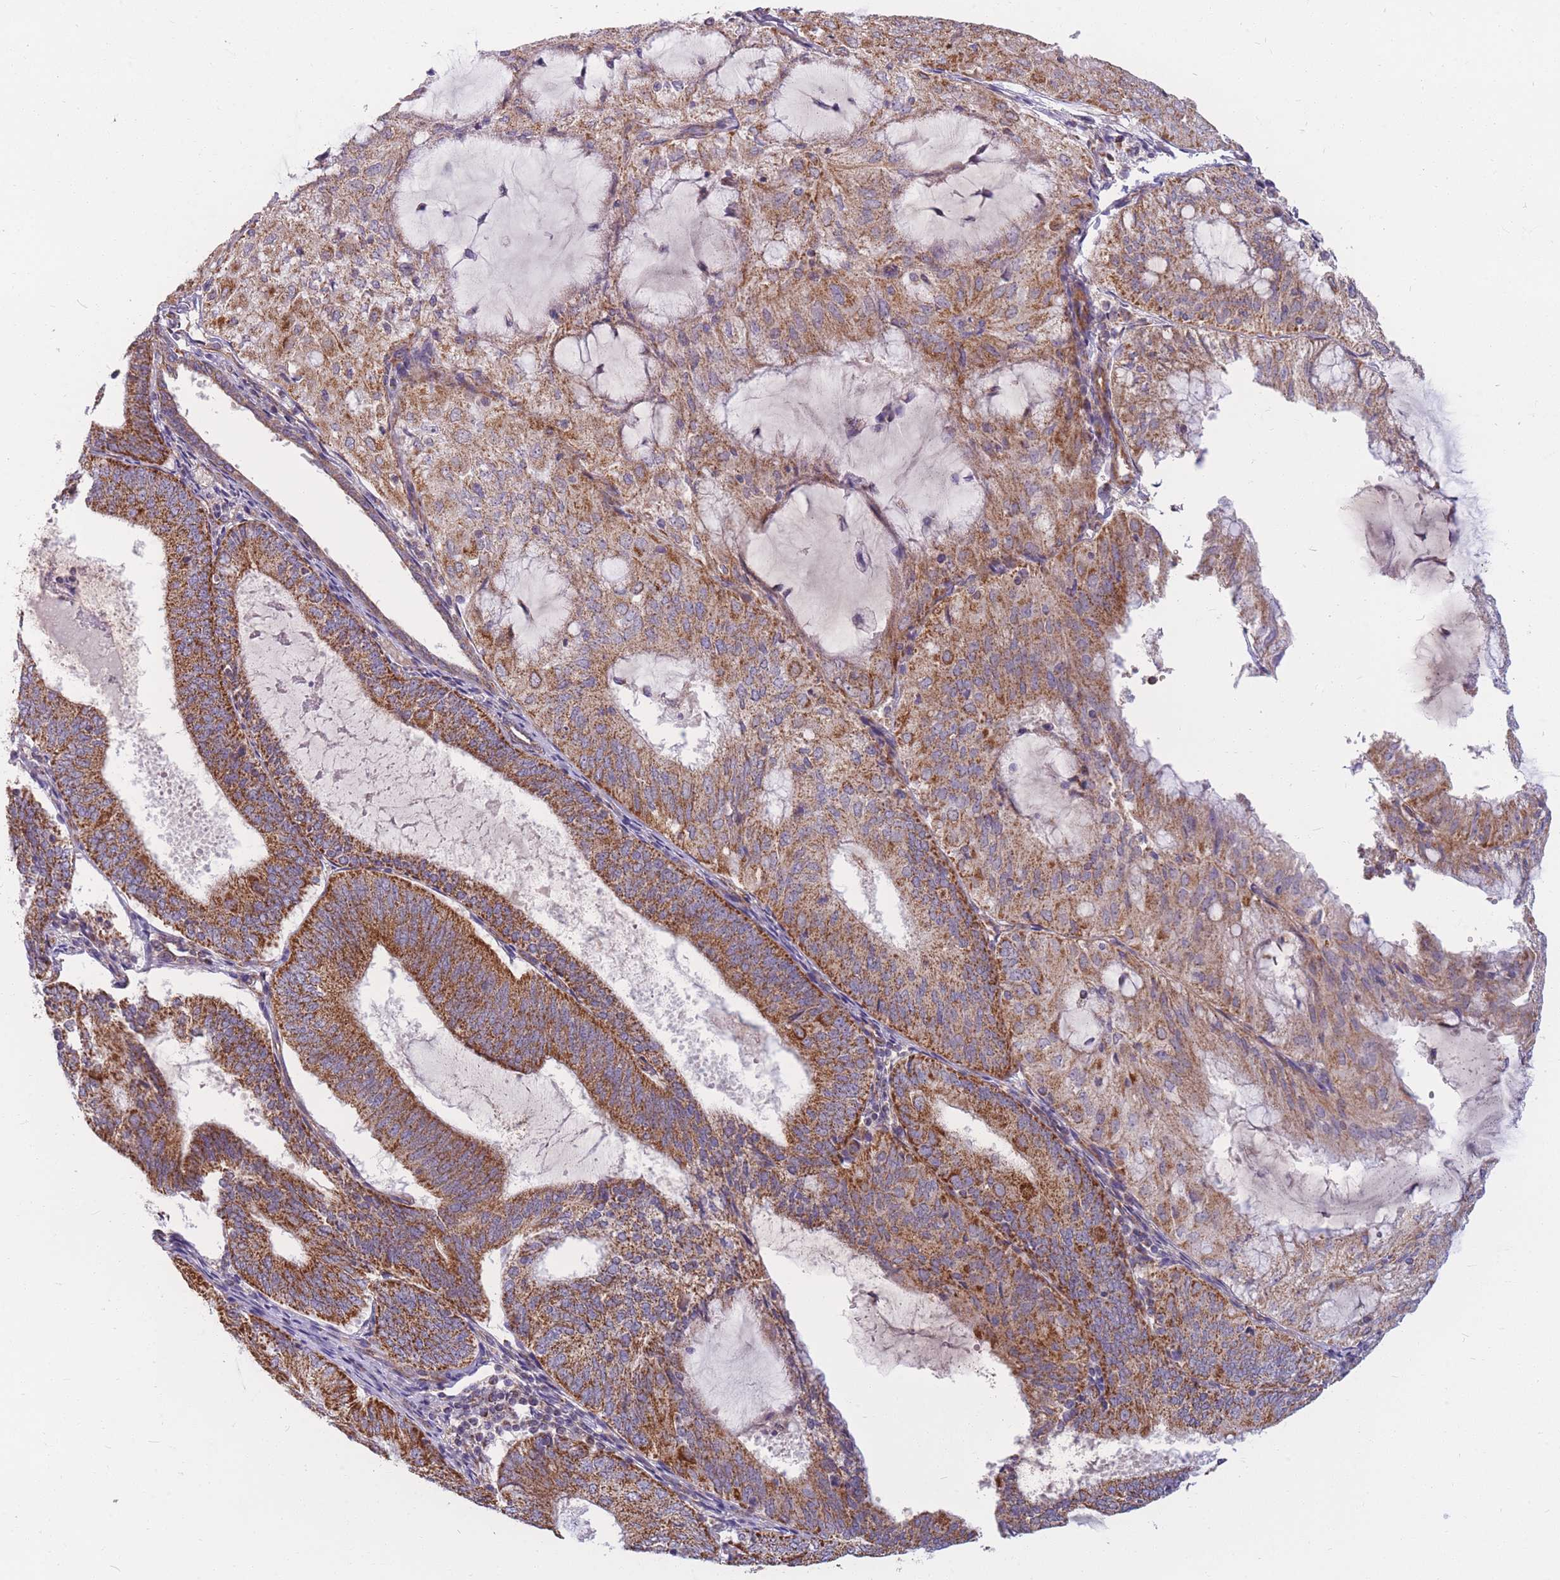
{"staining": {"intensity": "strong", "quantity": ">75%", "location": "cytoplasmic/membranous"}, "tissue": "endometrial cancer", "cell_type": "Tumor cells", "image_type": "cancer", "snomed": [{"axis": "morphology", "description": "Adenocarcinoma, NOS"}, {"axis": "topography", "description": "Endometrium"}], "caption": "DAB (3,3'-diaminobenzidine) immunohistochemical staining of endometrial adenocarcinoma demonstrates strong cytoplasmic/membranous protein expression in approximately >75% of tumor cells.", "gene": "MRPS9", "patient": {"sex": "female", "age": 81}}